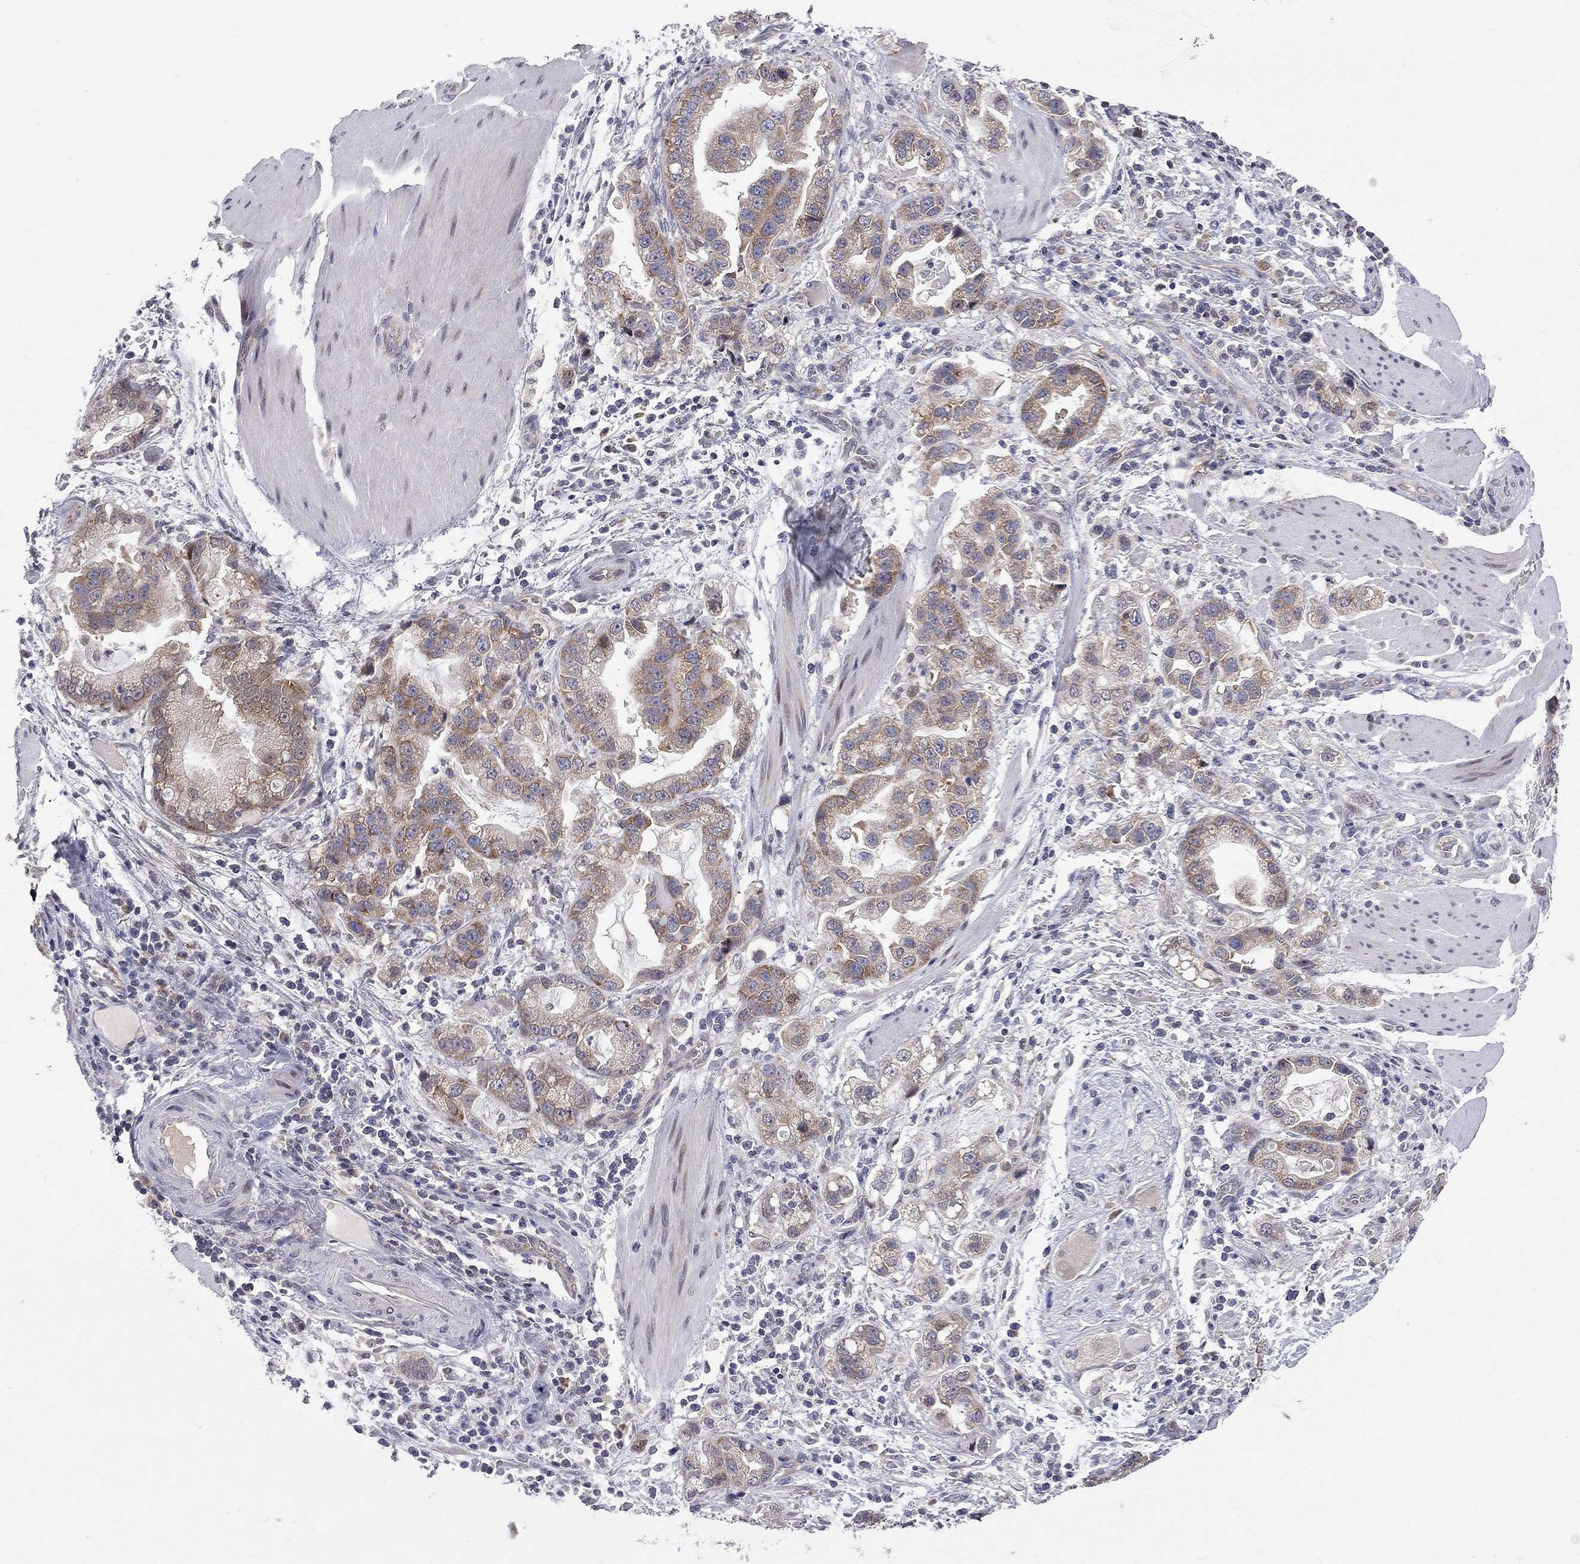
{"staining": {"intensity": "moderate", "quantity": ">75%", "location": "cytoplasmic/membranous"}, "tissue": "stomach cancer", "cell_type": "Tumor cells", "image_type": "cancer", "snomed": [{"axis": "morphology", "description": "Adenocarcinoma, NOS"}, {"axis": "topography", "description": "Stomach"}], "caption": "Moderate cytoplasmic/membranous staining for a protein is present in about >75% of tumor cells of stomach cancer using immunohistochemistry (IHC).", "gene": "CNOT11", "patient": {"sex": "male", "age": 59}}